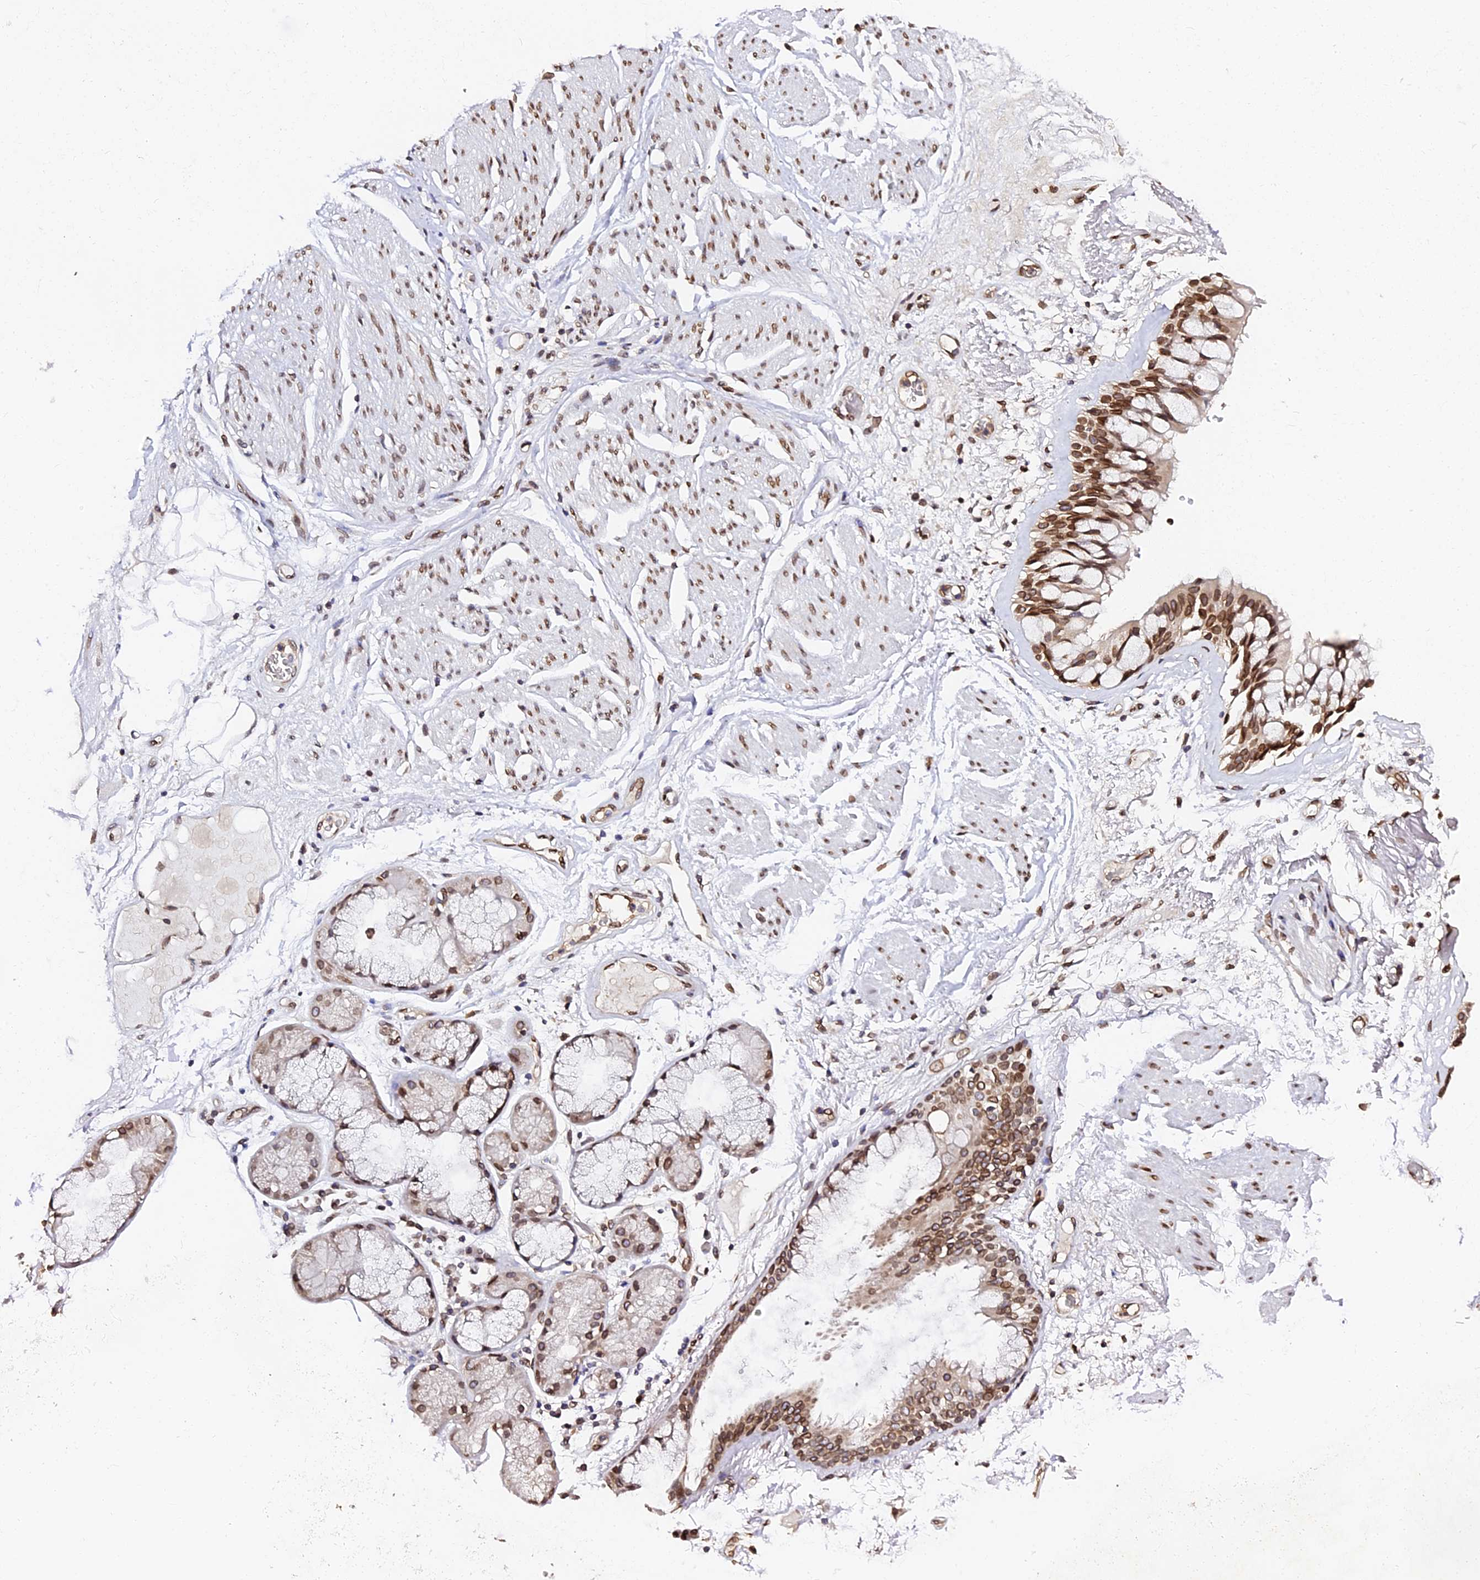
{"staining": {"intensity": "strong", "quantity": ">75%", "location": "nuclear"}, "tissue": "adipose tissue", "cell_type": "Adipocytes", "image_type": "normal", "snomed": [{"axis": "morphology", "description": "Normal tissue, NOS"}, {"axis": "topography", "description": "Bronchus"}], "caption": "An immunohistochemistry micrograph of normal tissue is shown. Protein staining in brown shows strong nuclear positivity in adipose tissue within adipocytes. (DAB (3,3'-diaminobenzidine) IHC, brown staining for protein, blue staining for nuclei).", "gene": "ANAPC5", "patient": {"sex": "male", "age": 66}}